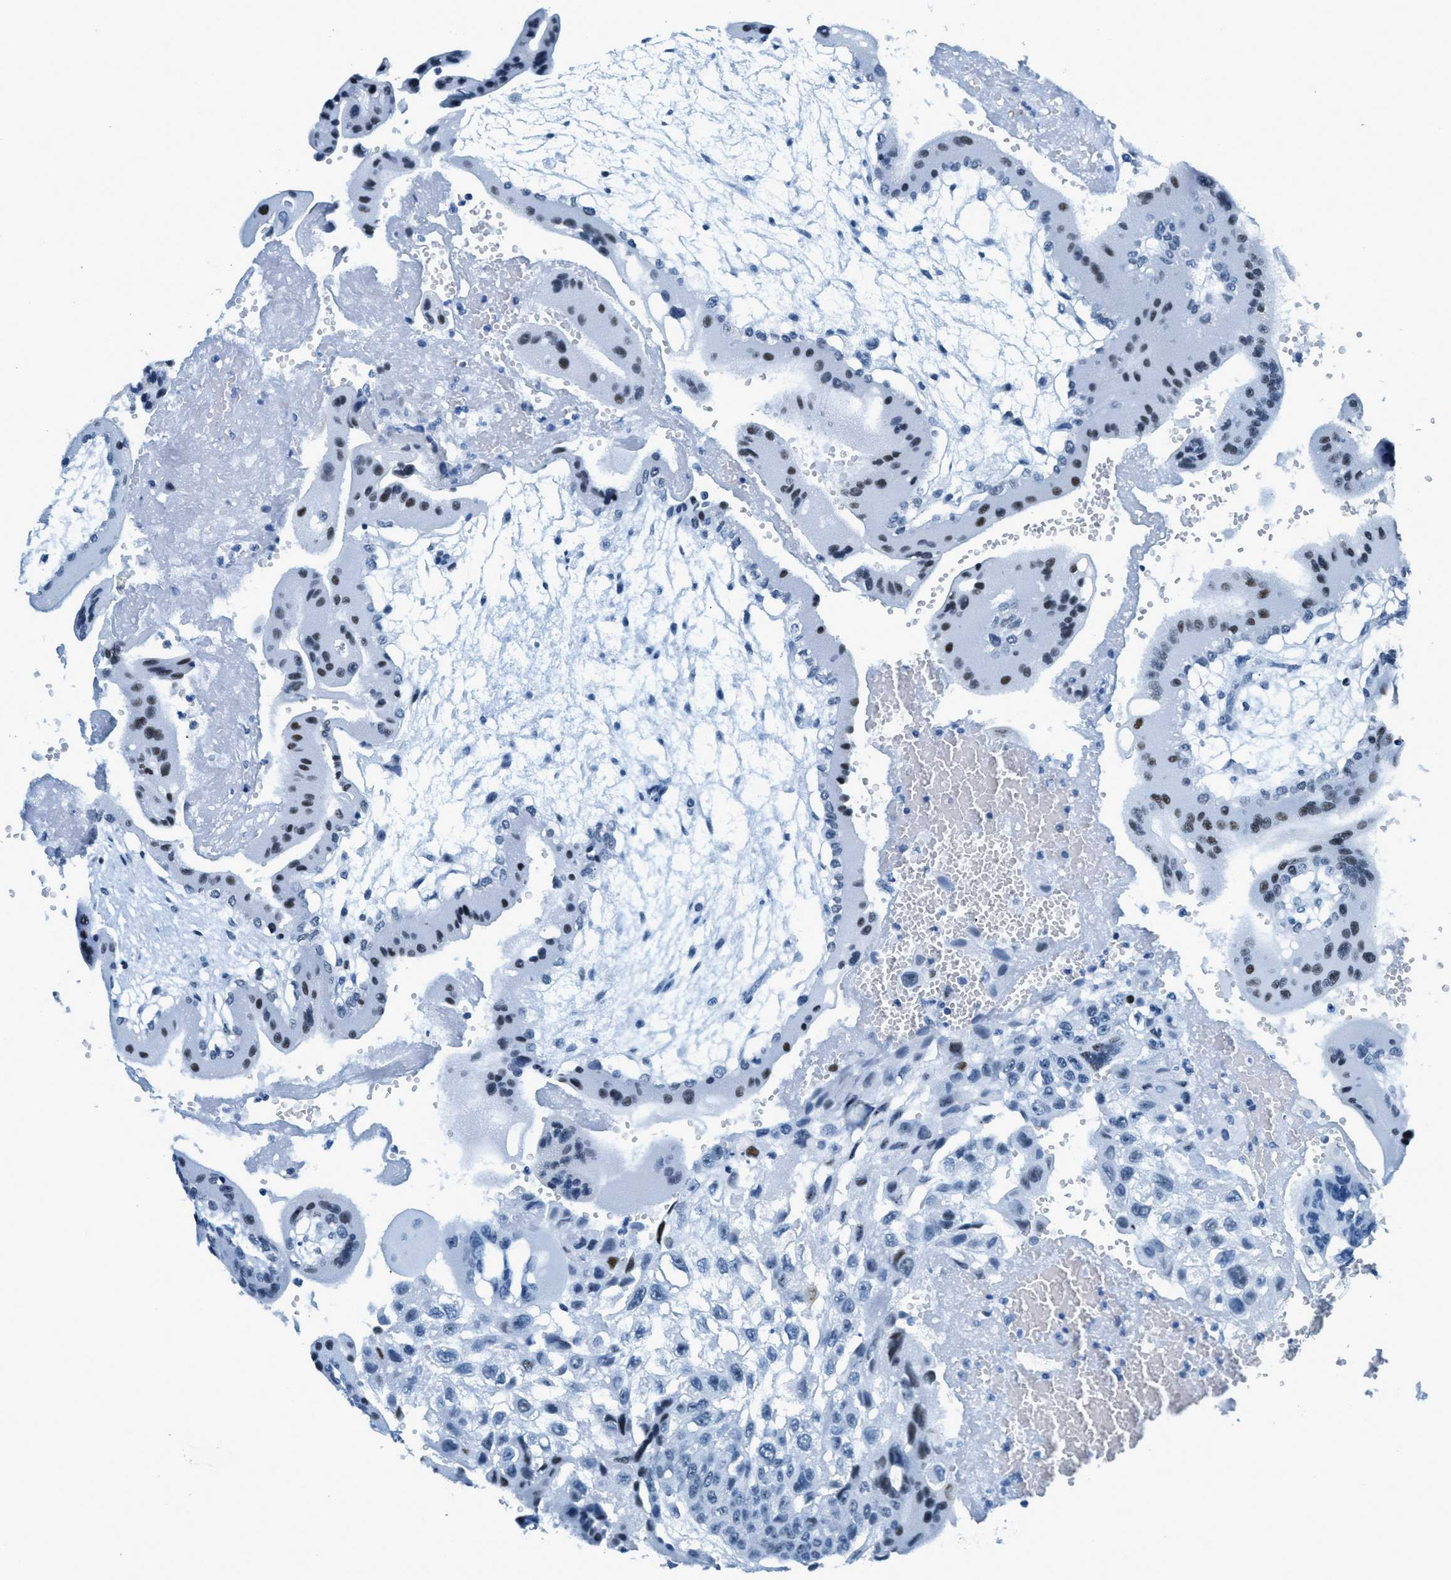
{"staining": {"intensity": "negative", "quantity": "none", "location": "none"}, "tissue": "fallopian tube", "cell_type": "Glandular cells", "image_type": "normal", "snomed": [{"axis": "morphology", "description": "Normal tissue, NOS"}, {"axis": "topography", "description": "Fallopian tube"}, {"axis": "topography", "description": "Placenta"}], "caption": "This is an immunohistochemistry (IHC) image of benign fallopian tube. There is no positivity in glandular cells.", "gene": "PLA2G2A", "patient": {"sex": "female", "age": 32}}